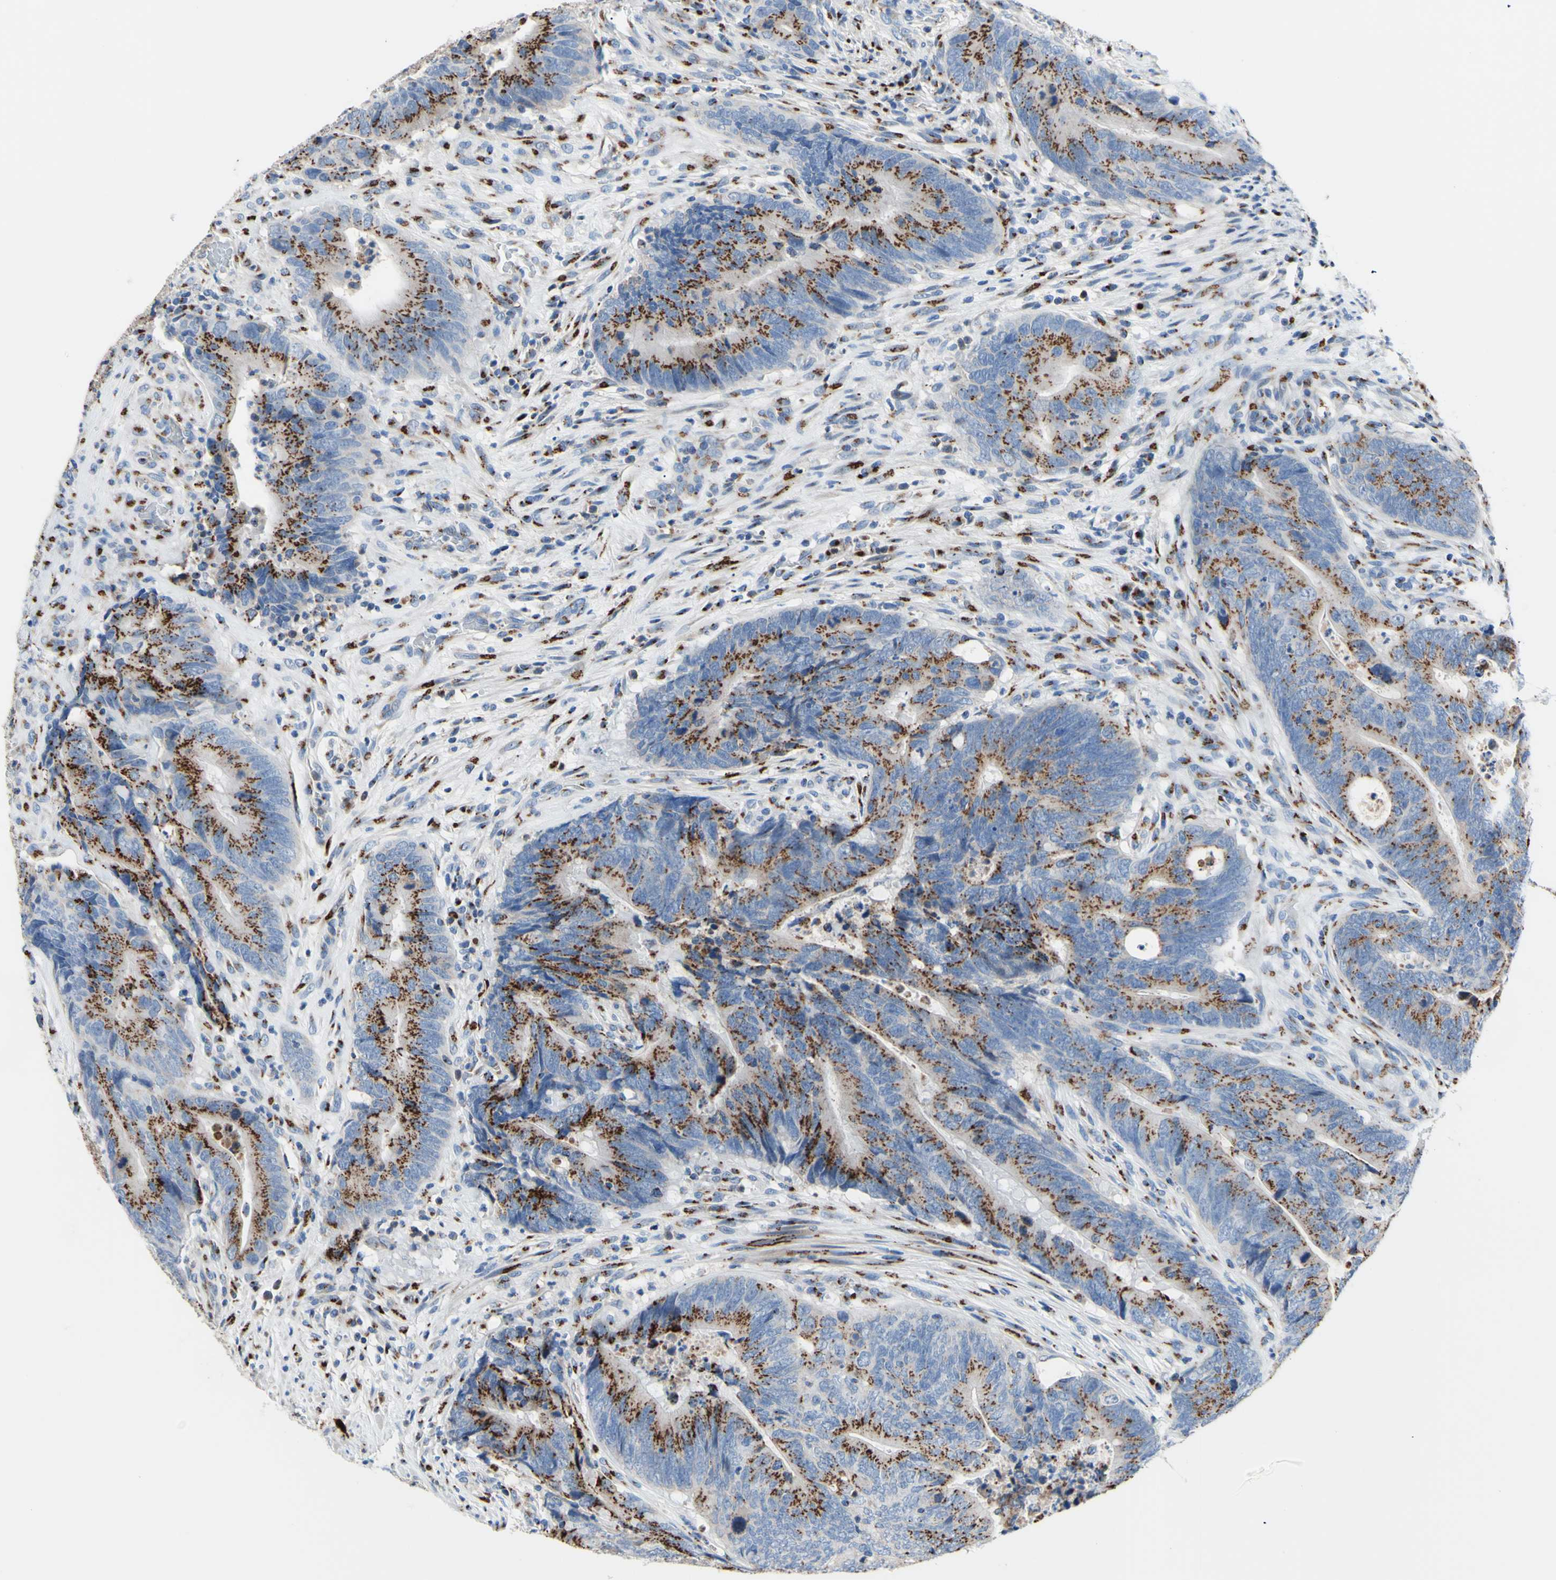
{"staining": {"intensity": "moderate", "quantity": "25%-75%", "location": "cytoplasmic/membranous"}, "tissue": "colorectal cancer", "cell_type": "Tumor cells", "image_type": "cancer", "snomed": [{"axis": "morphology", "description": "Normal tissue, NOS"}, {"axis": "morphology", "description": "Adenocarcinoma, NOS"}, {"axis": "topography", "description": "Colon"}], "caption": "Tumor cells exhibit medium levels of moderate cytoplasmic/membranous positivity in about 25%-75% of cells in human adenocarcinoma (colorectal). Ihc stains the protein in brown and the nuclei are stained blue.", "gene": "GALNT2", "patient": {"sex": "male", "age": 56}}